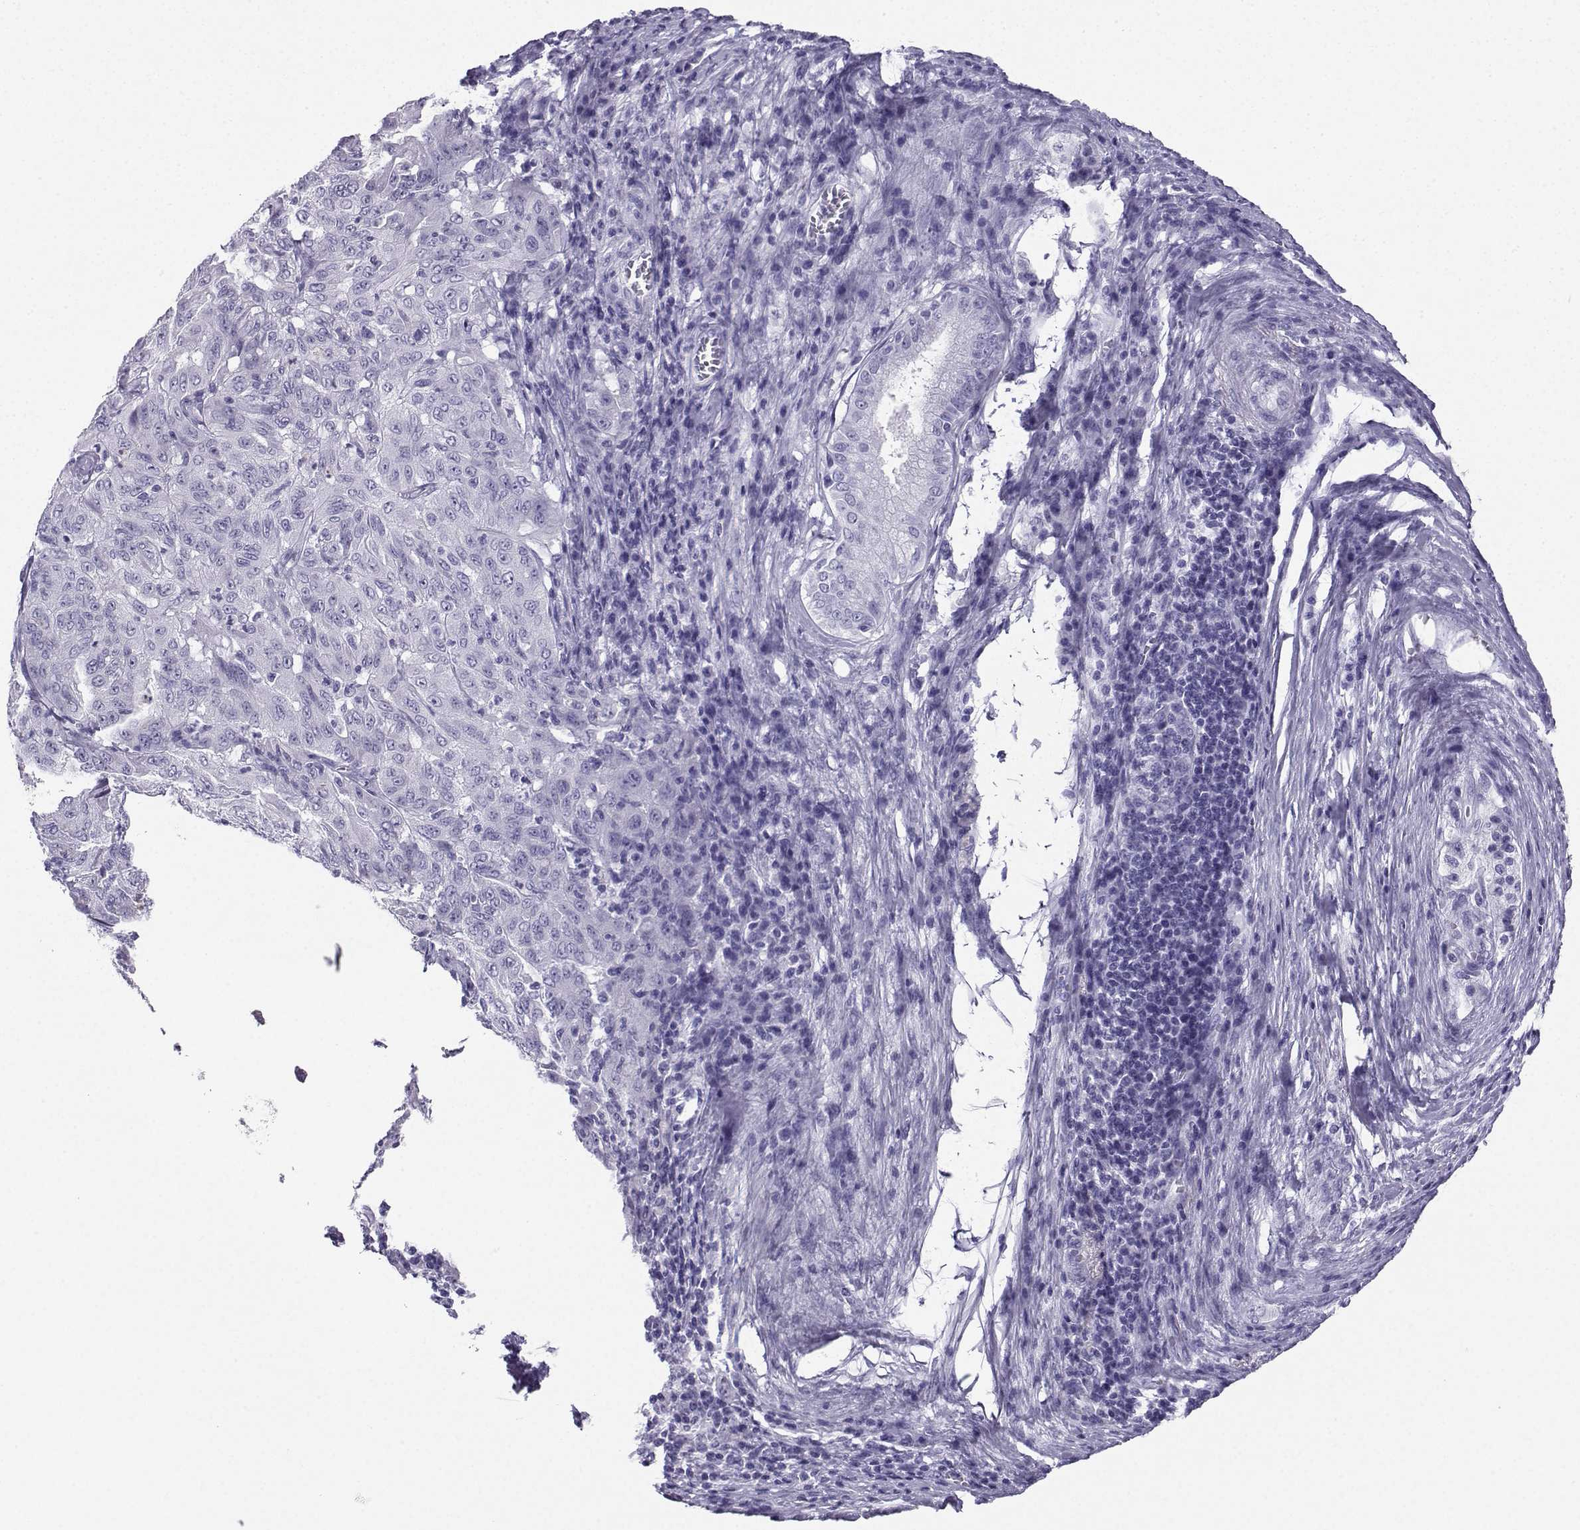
{"staining": {"intensity": "negative", "quantity": "none", "location": "none"}, "tissue": "pancreatic cancer", "cell_type": "Tumor cells", "image_type": "cancer", "snomed": [{"axis": "morphology", "description": "Adenocarcinoma, NOS"}, {"axis": "topography", "description": "Pancreas"}], "caption": "IHC photomicrograph of neoplastic tissue: adenocarcinoma (pancreatic) stained with DAB (3,3'-diaminobenzidine) exhibits no significant protein expression in tumor cells.", "gene": "SLC18A2", "patient": {"sex": "male", "age": 63}}